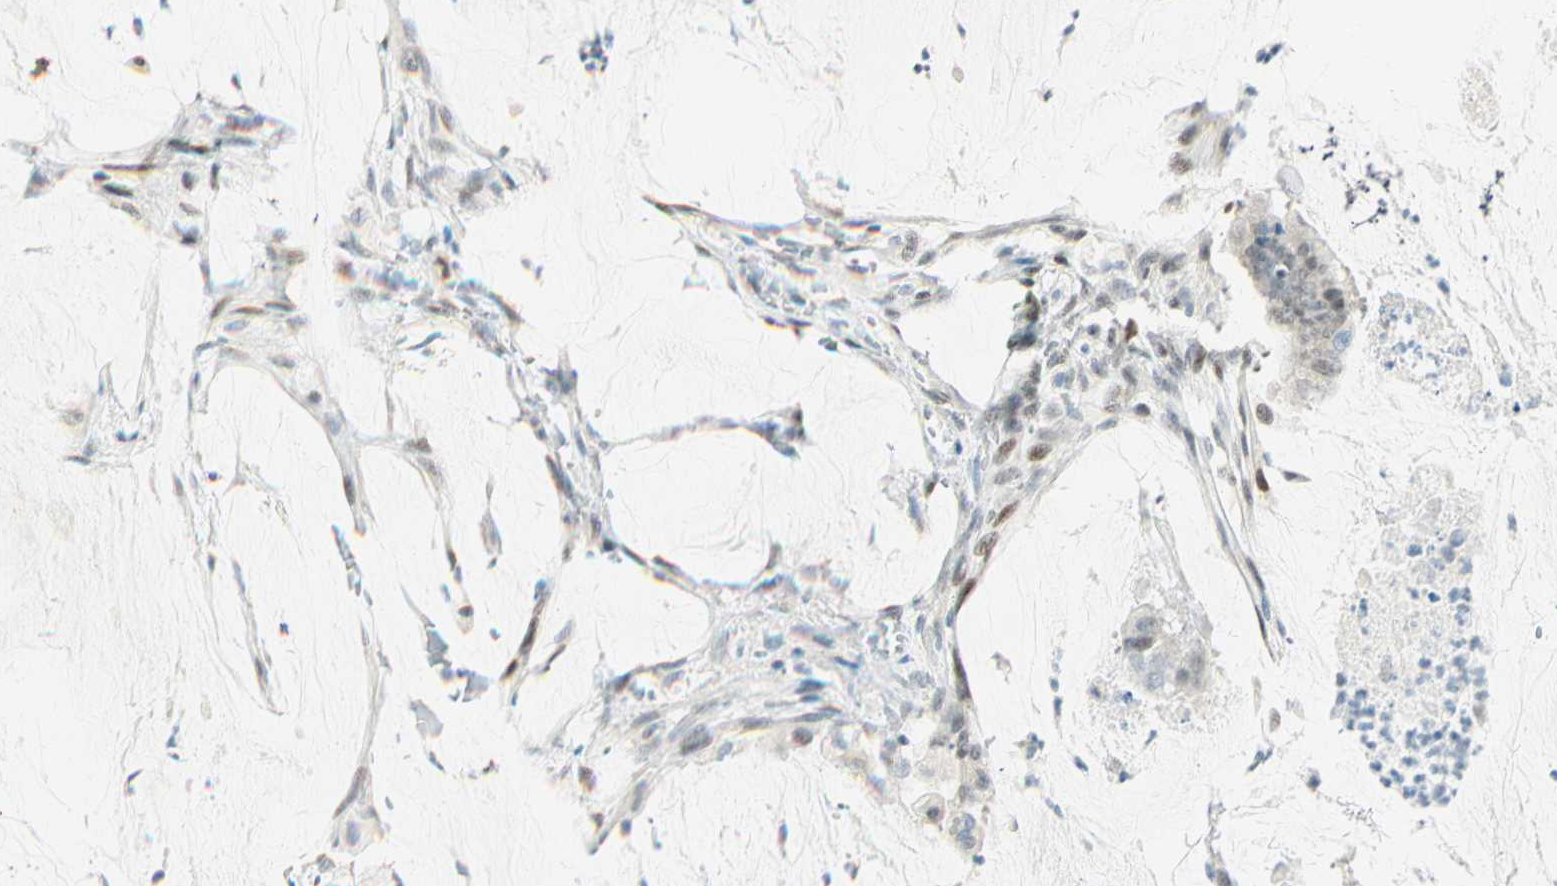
{"staining": {"intensity": "weak", "quantity": "<25%", "location": "nuclear"}, "tissue": "colorectal cancer", "cell_type": "Tumor cells", "image_type": "cancer", "snomed": [{"axis": "morphology", "description": "Adenocarcinoma, NOS"}, {"axis": "topography", "description": "Rectum"}], "caption": "Tumor cells are negative for protein expression in human colorectal cancer.", "gene": "PKNOX1", "patient": {"sex": "female", "age": 66}}